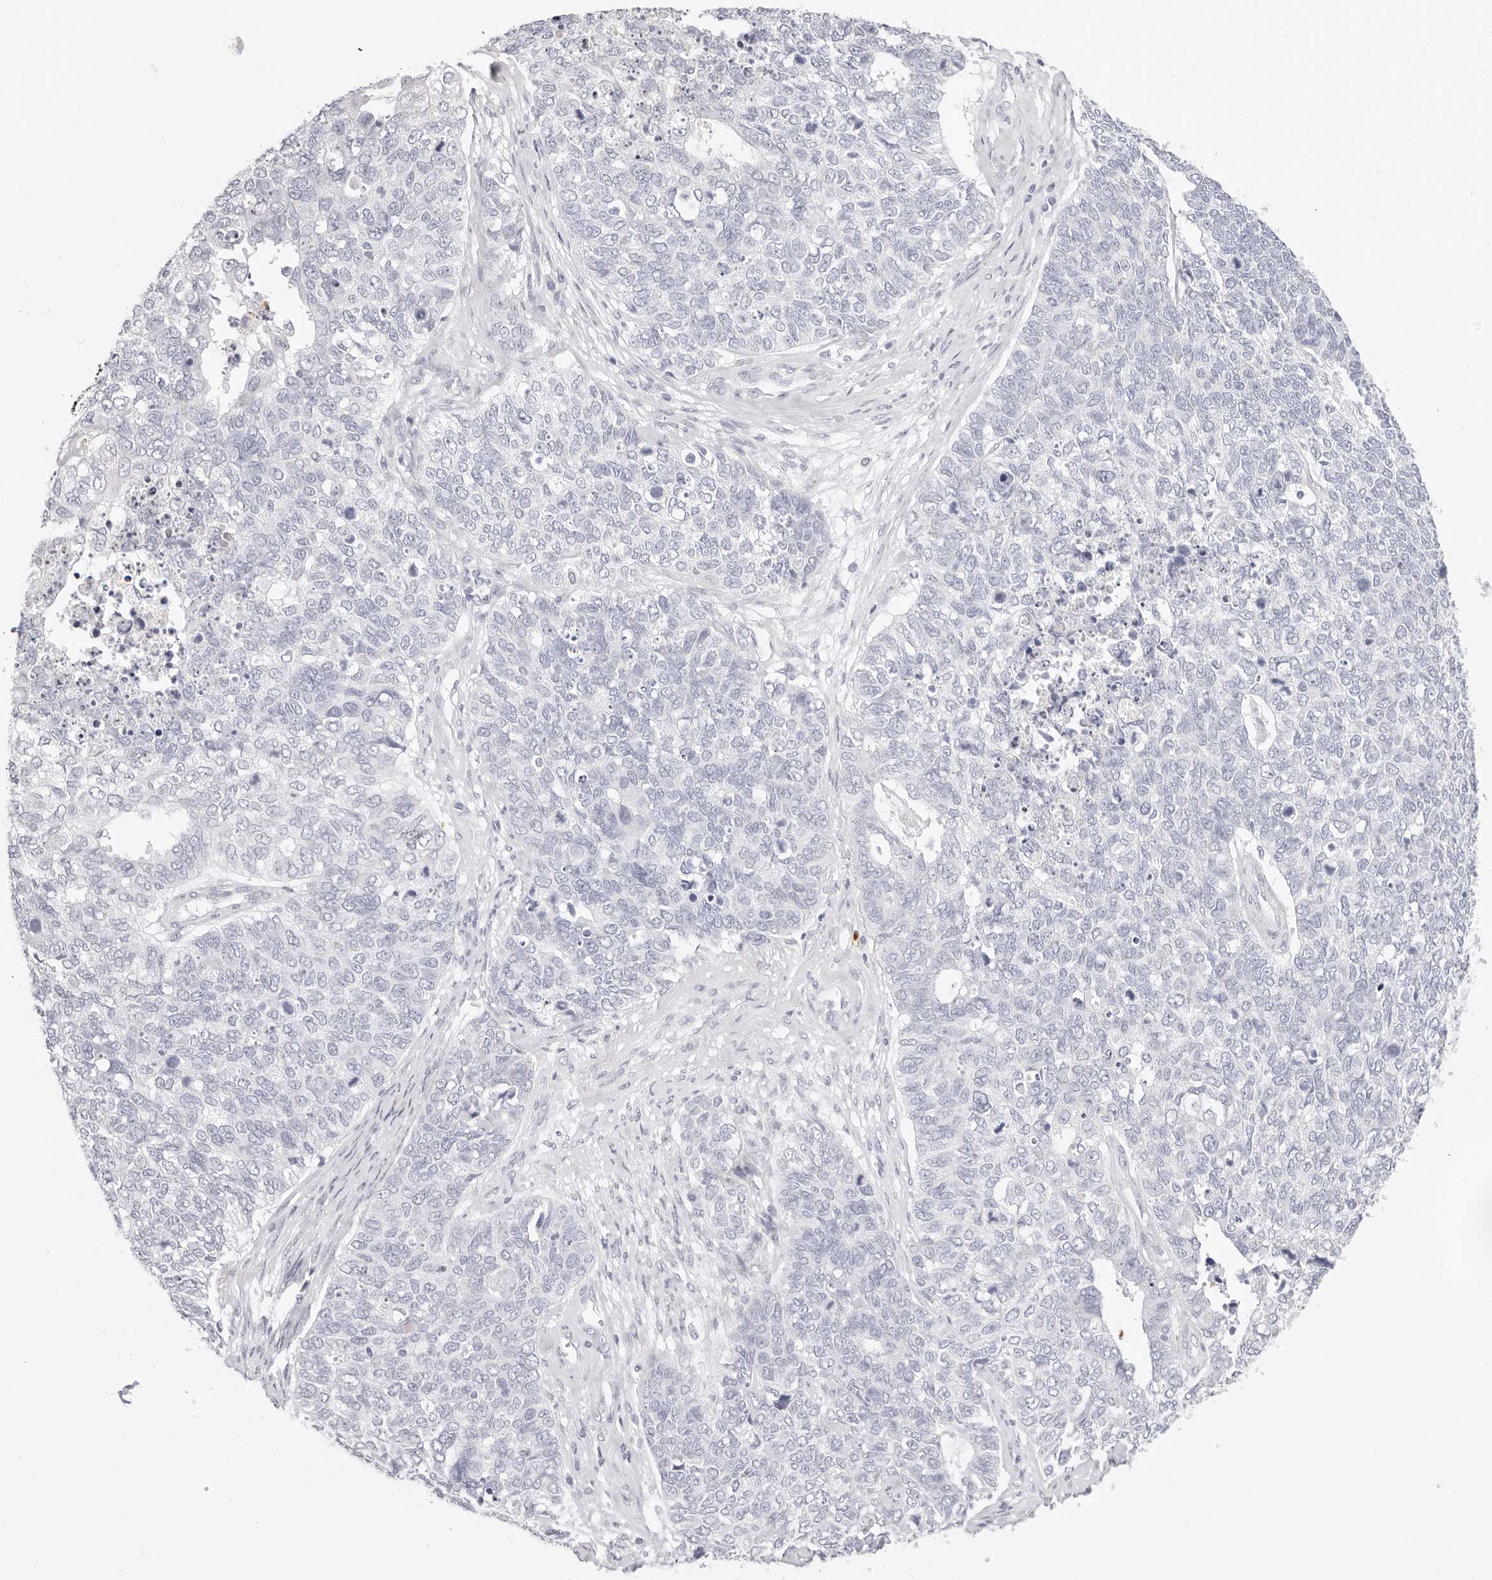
{"staining": {"intensity": "negative", "quantity": "none", "location": "none"}, "tissue": "cervical cancer", "cell_type": "Tumor cells", "image_type": "cancer", "snomed": [{"axis": "morphology", "description": "Squamous cell carcinoma, NOS"}, {"axis": "topography", "description": "Cervix"}], "caption": "This micrograph is of cervical squamous cell carcinoma stained with IHC to label a protein in brown with the nuclei are counter-stained blue. There is no staining in tumor cells.", "gene": "CAMP", "patient": {"sex": "female", "age": 63}}